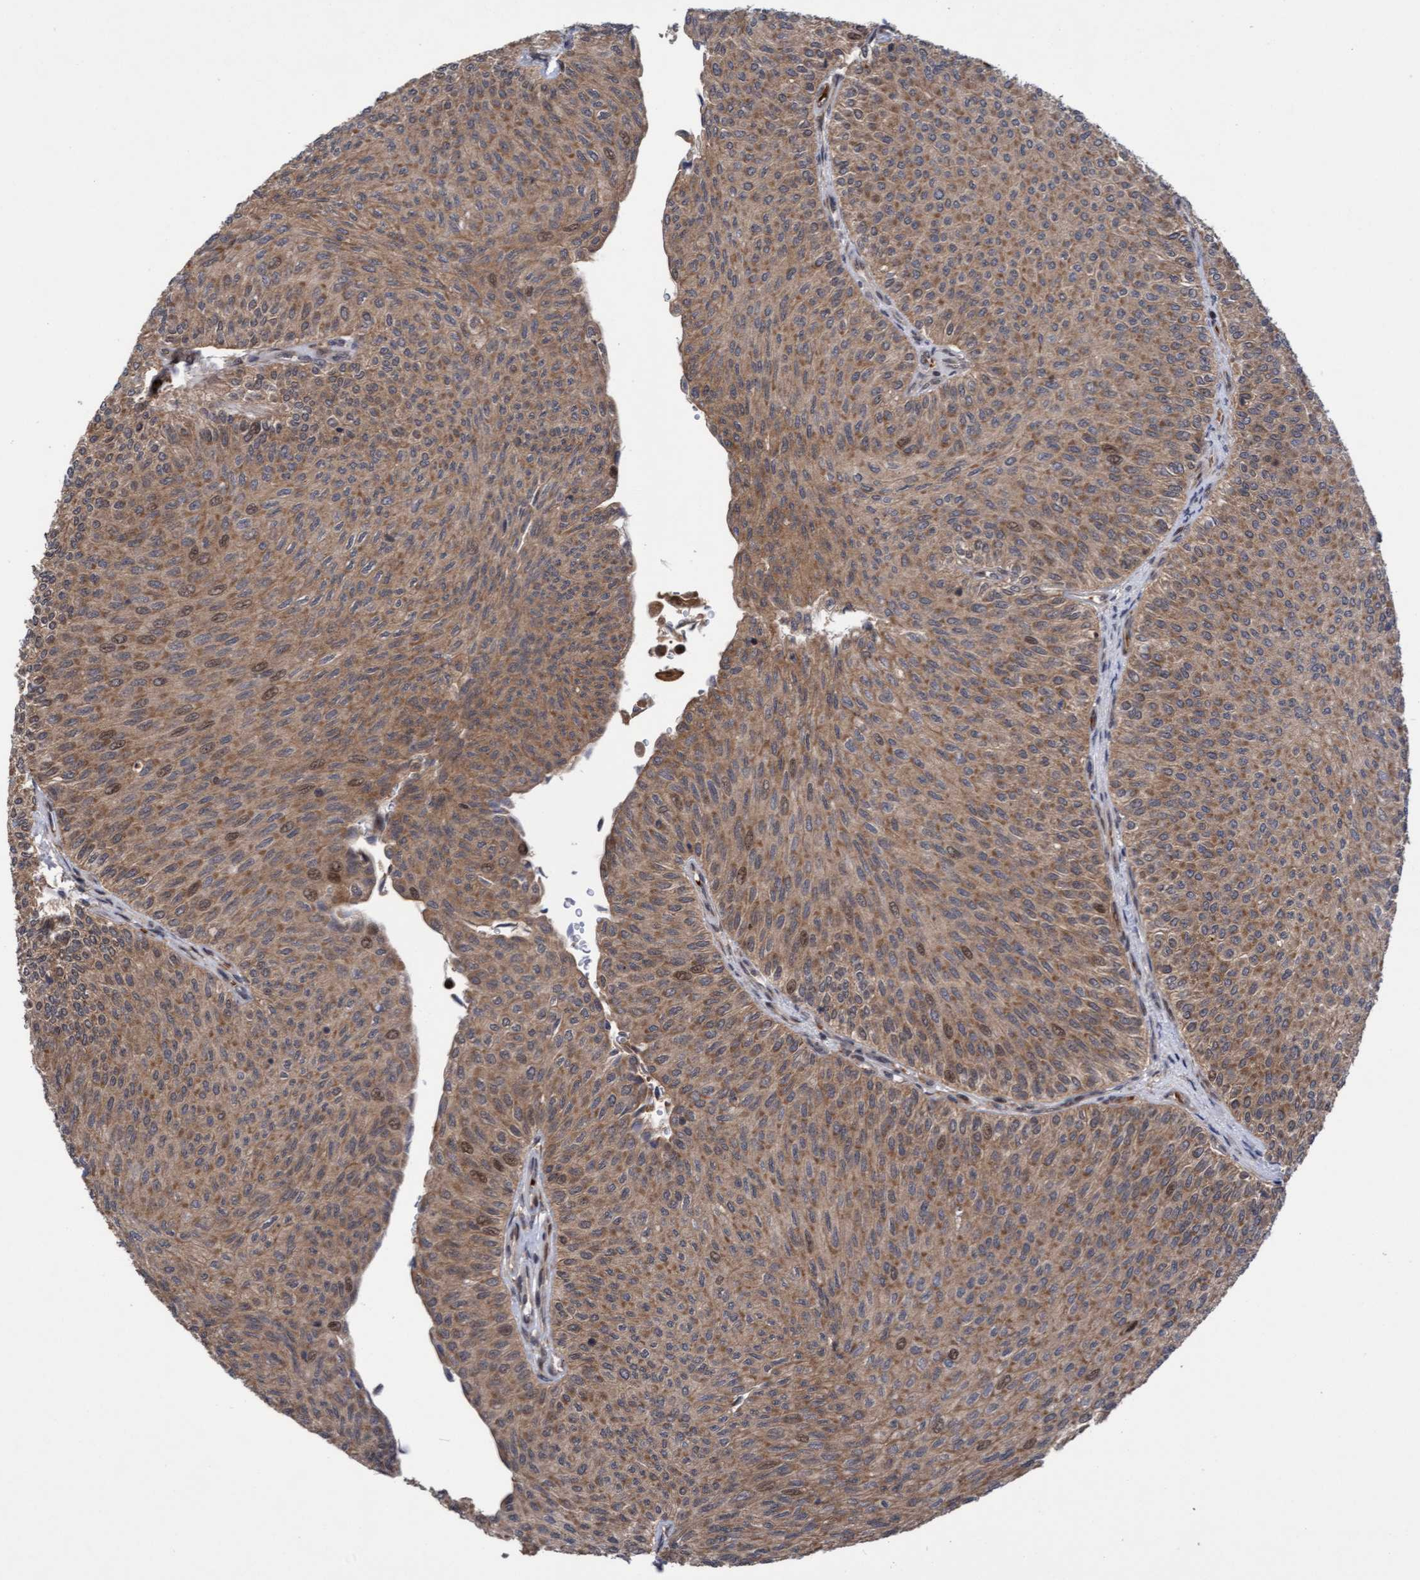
{"staining": {"intensity": "moderate", "quantity": ">75%", "location": "cytoplasmic/membranous"}, "tissue": "urothelial cancer", "cell_type": "Tumor cells", "image_type": "cancer", "snomed": [{"axis": "morphology", "description": "Urothelial carcinoma, Low grade"}, {"axis": "topography", "description": "Urinary bladder"}], "caption": "Low-grade urothelial carcinoma tissue exhibits moderate cytoplasmic/membranous staining in about >75% of tumor cells", "gene": "TANC2", "patient": {"sex": "male", "age": 78}}